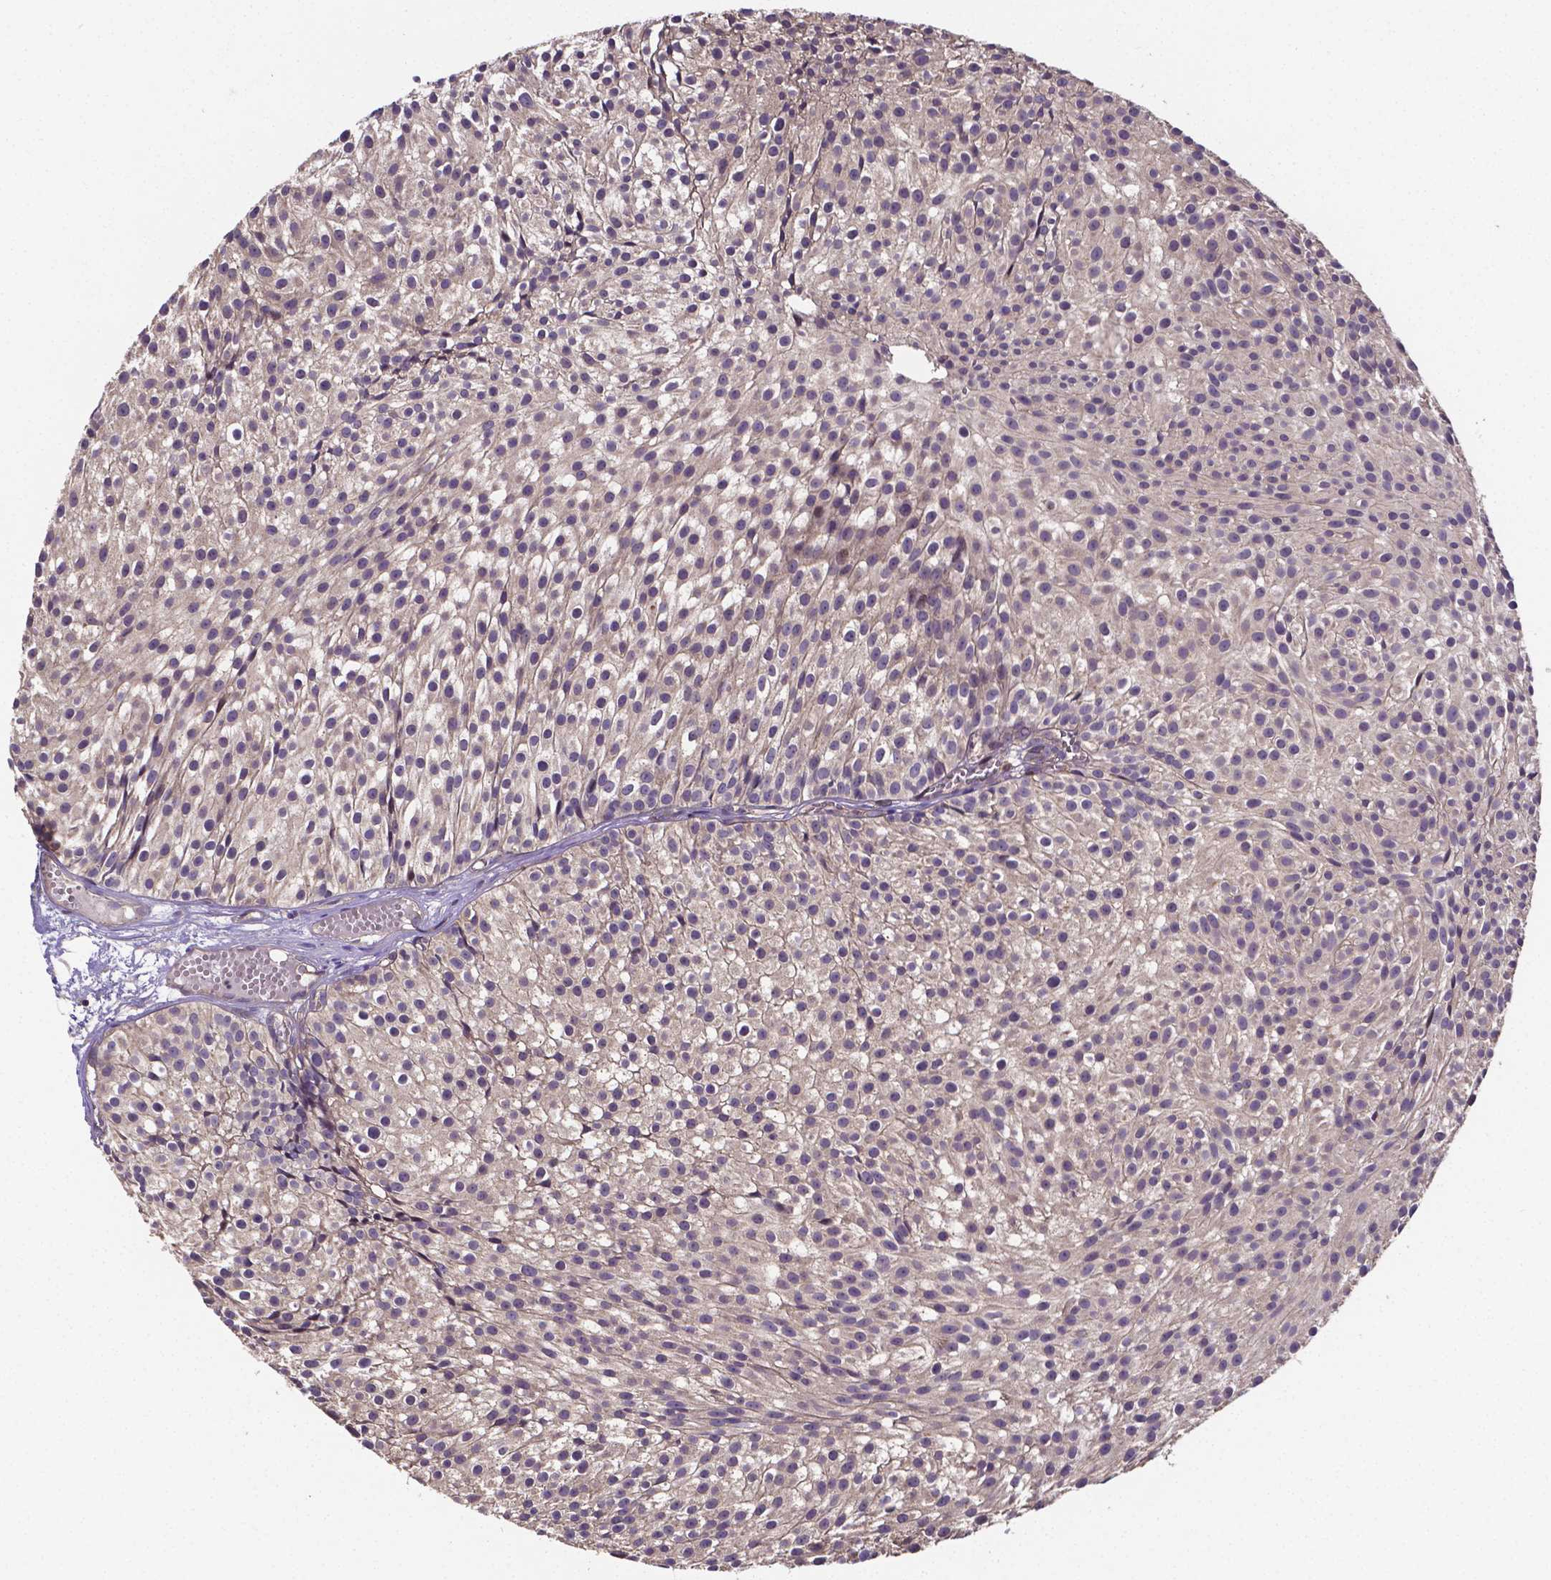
{"staining": {"intensity": "weak", "quantity": "<25%", "location": "cytoplasmic/membranous"}, "tissue": "urothelial cancer", "cell_type": "Tumor cells", "image_type": "cancer", "snomed": [{"axis": "morphology", "description": "Urothelial carcinoma, Low grade"}, {"axis": "topography", "description": "Urinary bladder"}], "caption": "The IHC histopathology image has no significant expression in tumor cells of urothelial cancer tissue.", "gene": "RNF123", "patient": {"sex": "male", "age": 63}}